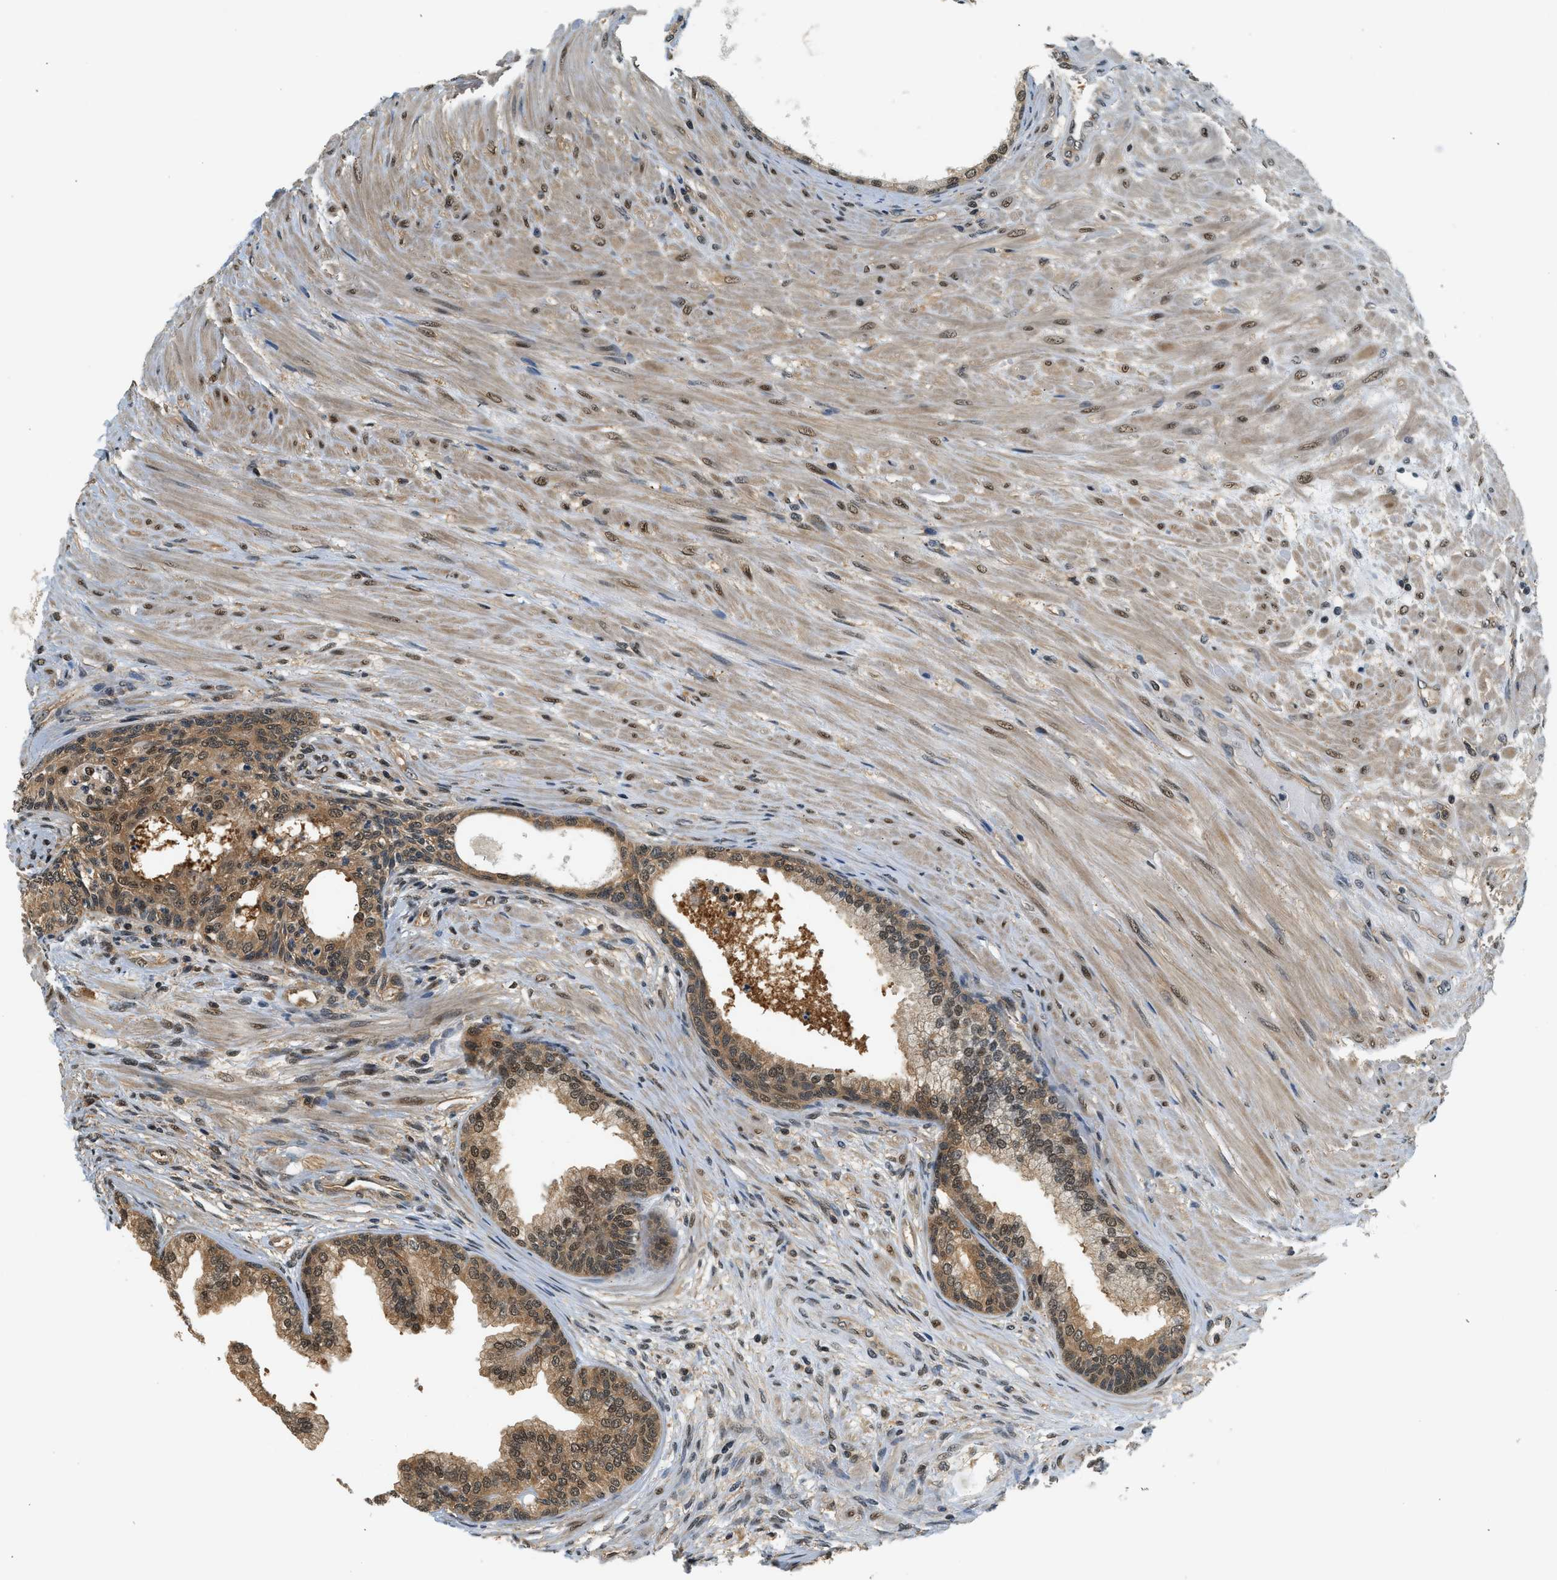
{"staining": {"intensity": "moderate", "quantity": ">75%", "location": "cytoplasmic/membranous,nuclear"}, "tissue": "prostate", "cell_type": "Glandular cells", "image_type": "normal", "snomed": [{"axis": "morphology", "description": "Normal tissue, NOS"}, {"axis": "topography", "description": "Prostate"}], "caption": "Immunohistochemistry histopathology image of normal prostate stained for a protein (brown), which reveals medium levels of moderate cytoplasmic/membranous,nuclear expression in about >75% of glandular cells.", "gene": "PSMD3", "patient": {"sex": "male", "age": 76}}